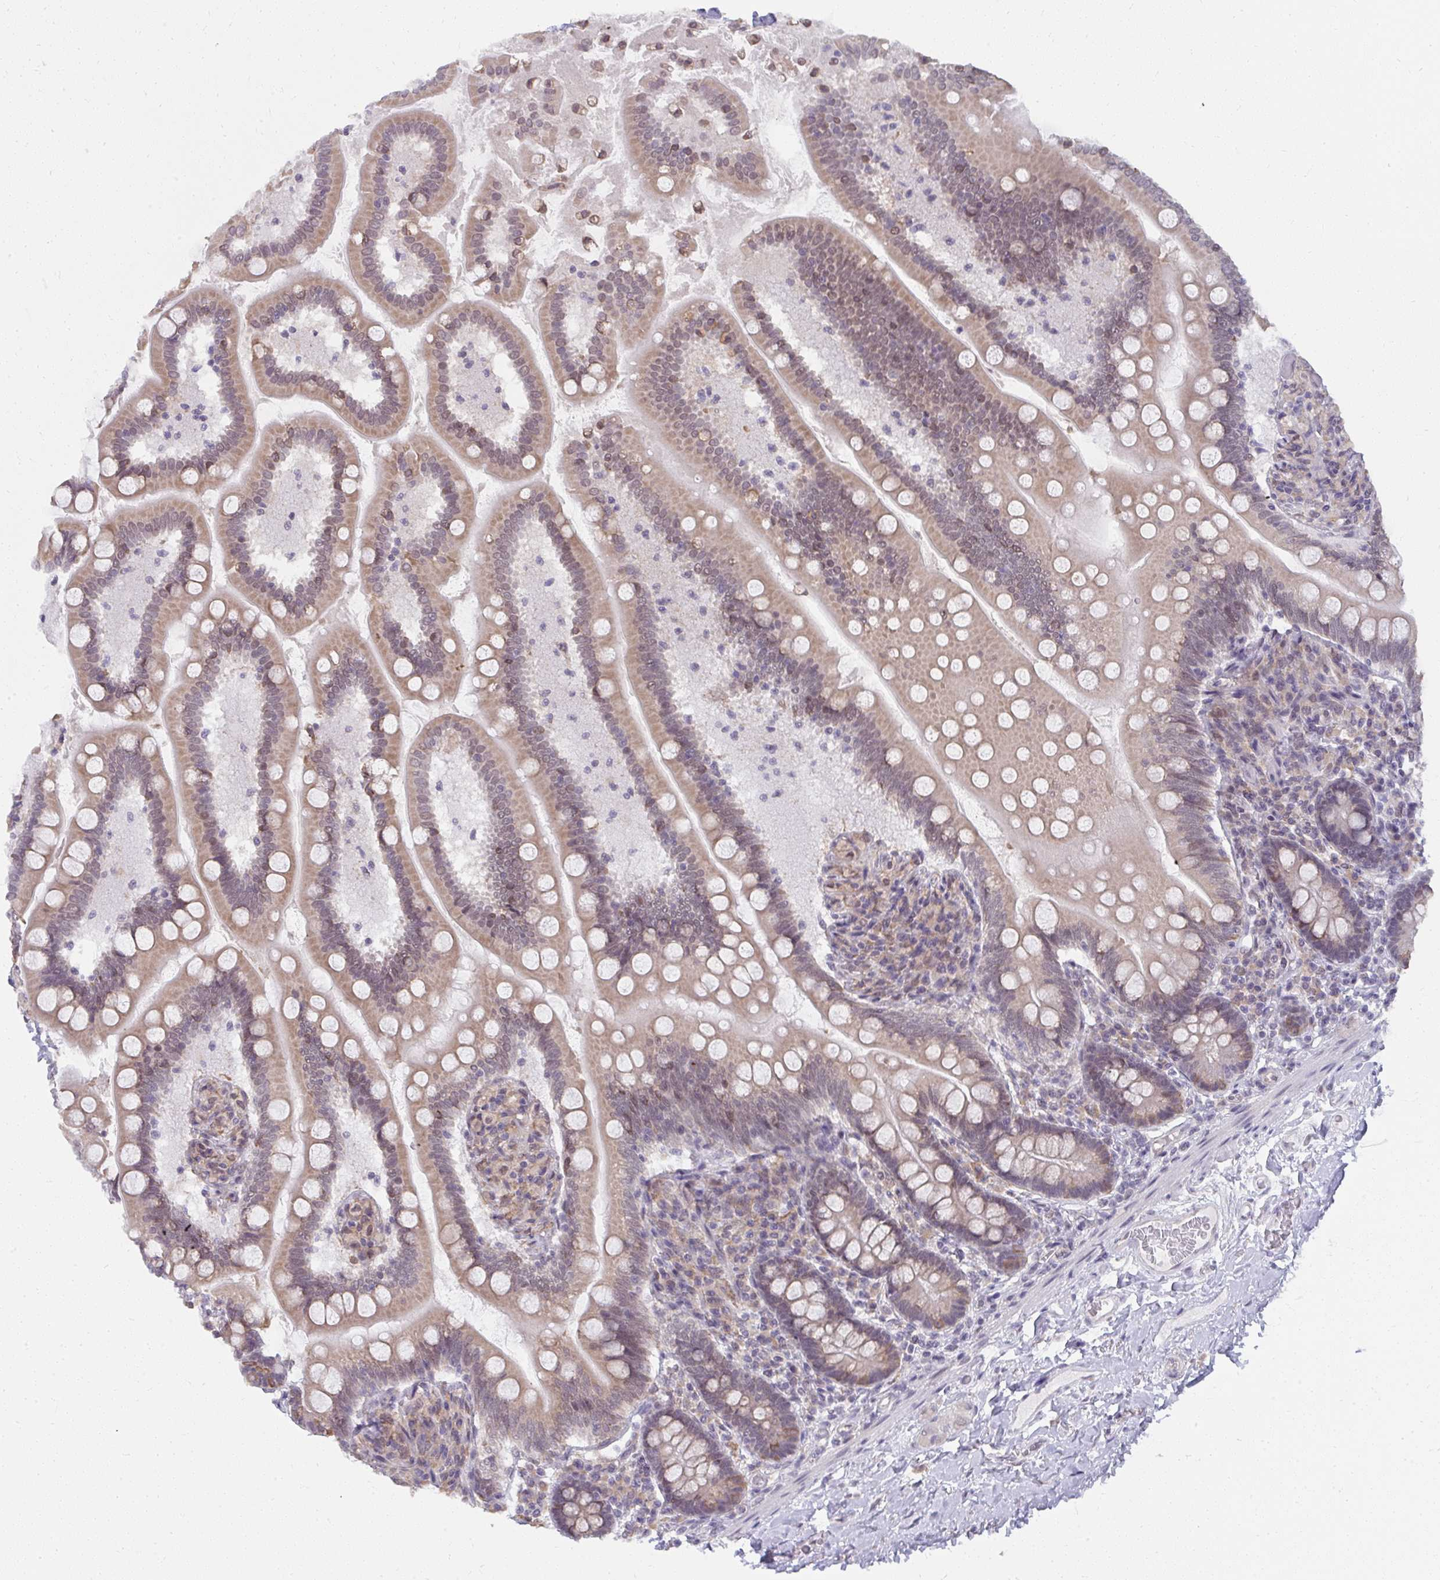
{"staining": {"intensity": "moderate", "quantity": ">75%", "location": "cytoplasmic/membranous,nuclear"}, "tissue": "small intestine", "cell_type": "Glandular cells", "image_type": "normal", "snomed": [{"axis": "morphology", "description": "Normal tissue, NOS"}, {"axis": "topography", "description": "Small intestine"}], "caption": "This is a photomicrograph of IHC staining of normal small intestine, which shows moderate expression in the cytoplasmic/membranous,nuclear of glandular cells.", "gene": "NMNAT1", "patient": {"sex": "female", "age": 64}}